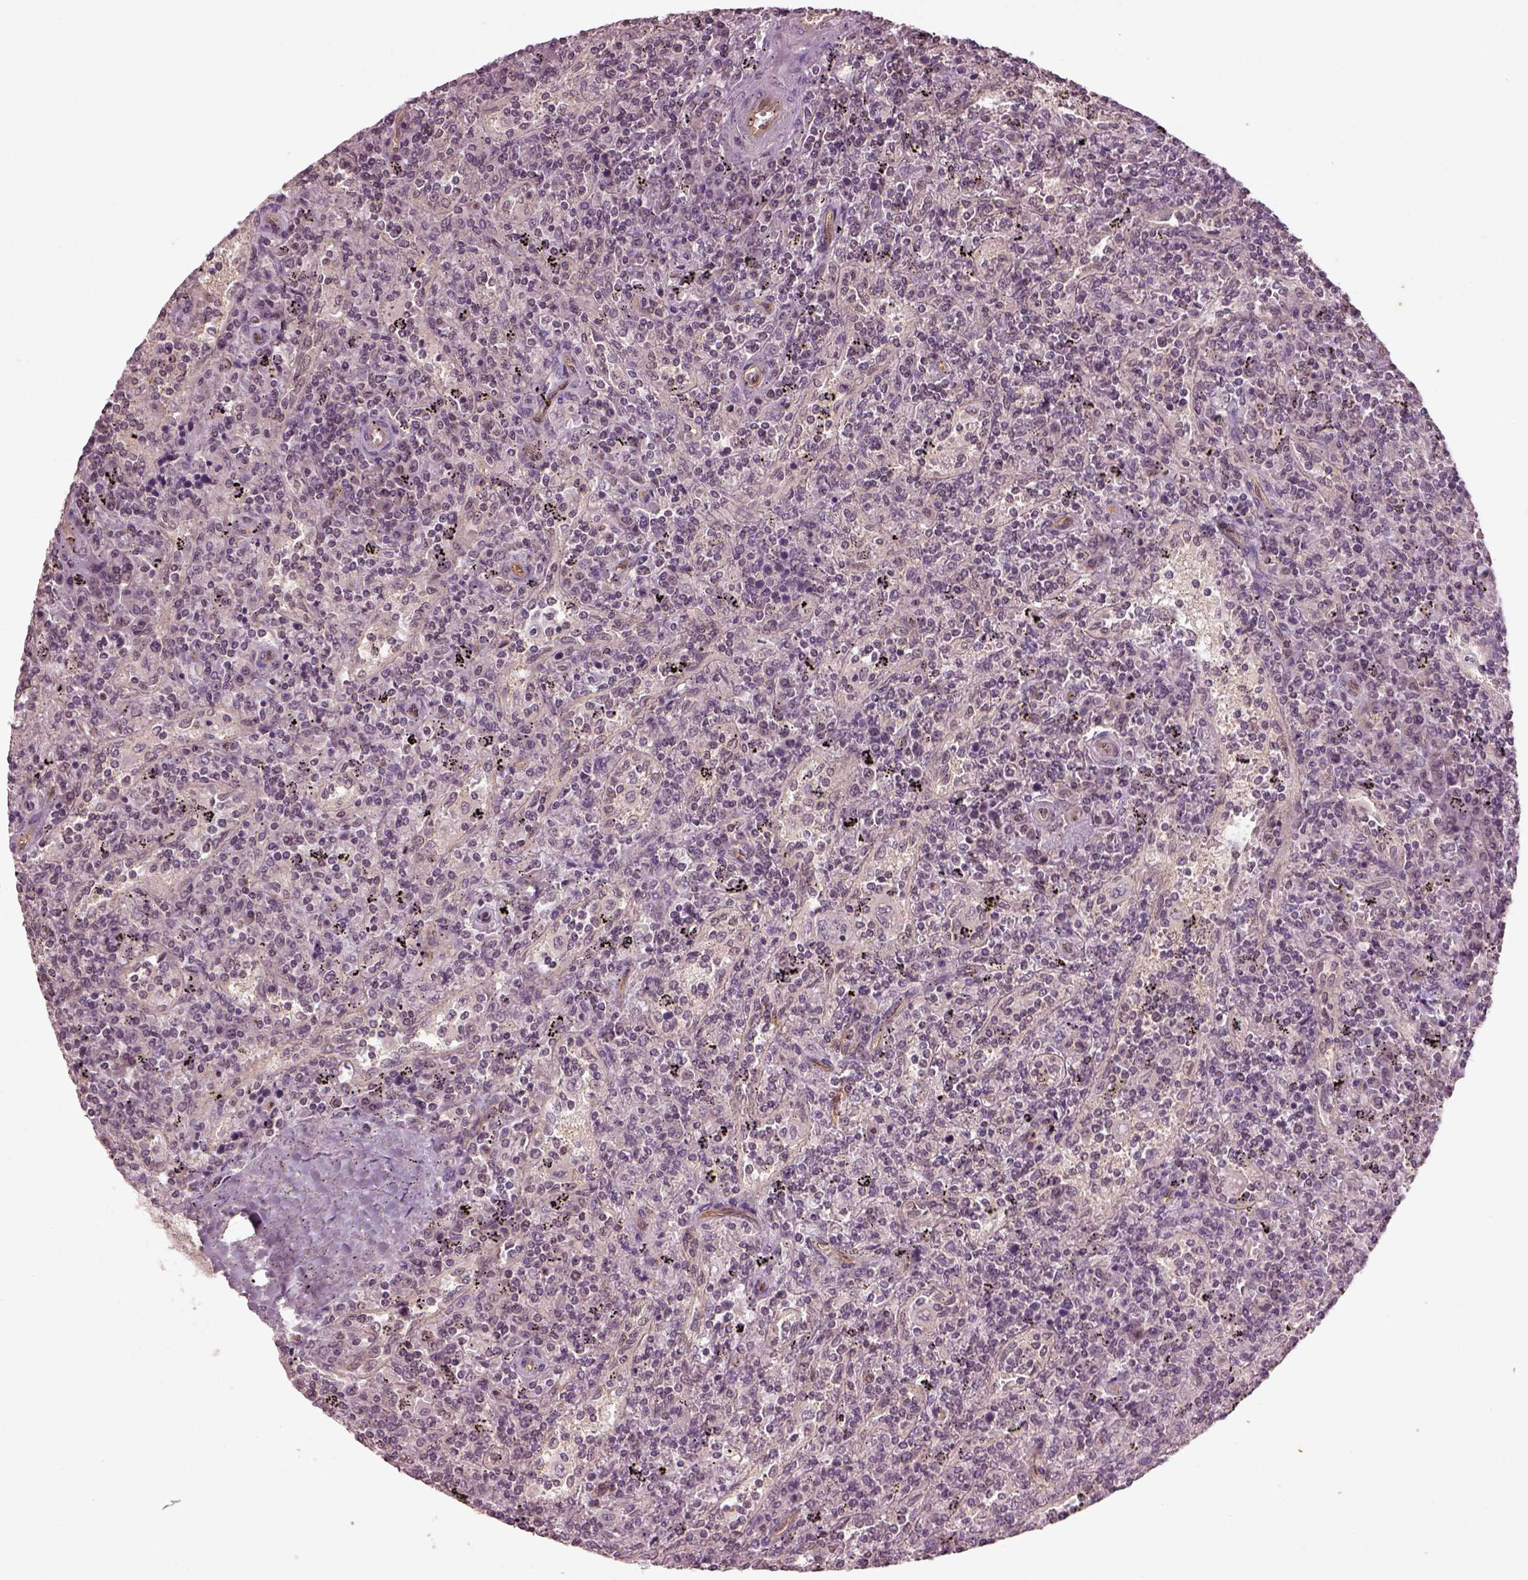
{"staining": {"intensity": "negative", "quantity": "none", "location": "none"}, "tissue": "lymphoma", "cell_type": "Tumor cells", "image_type": "cancer", "snomed": [{"axis": "morphology", "description": "Malignant lymphoma, non-Hodgkin's type, Low grade"}, {"axis": "topography", "description": "Spleen"}], "caption": "The IHC photomicrograph has no significant staining in tumor cells of low-grade malignant lymphoma, non-Hodgkin's type tissue.", "gene": "GNRH1", "patient": {"sex": "male", "age": 62}}